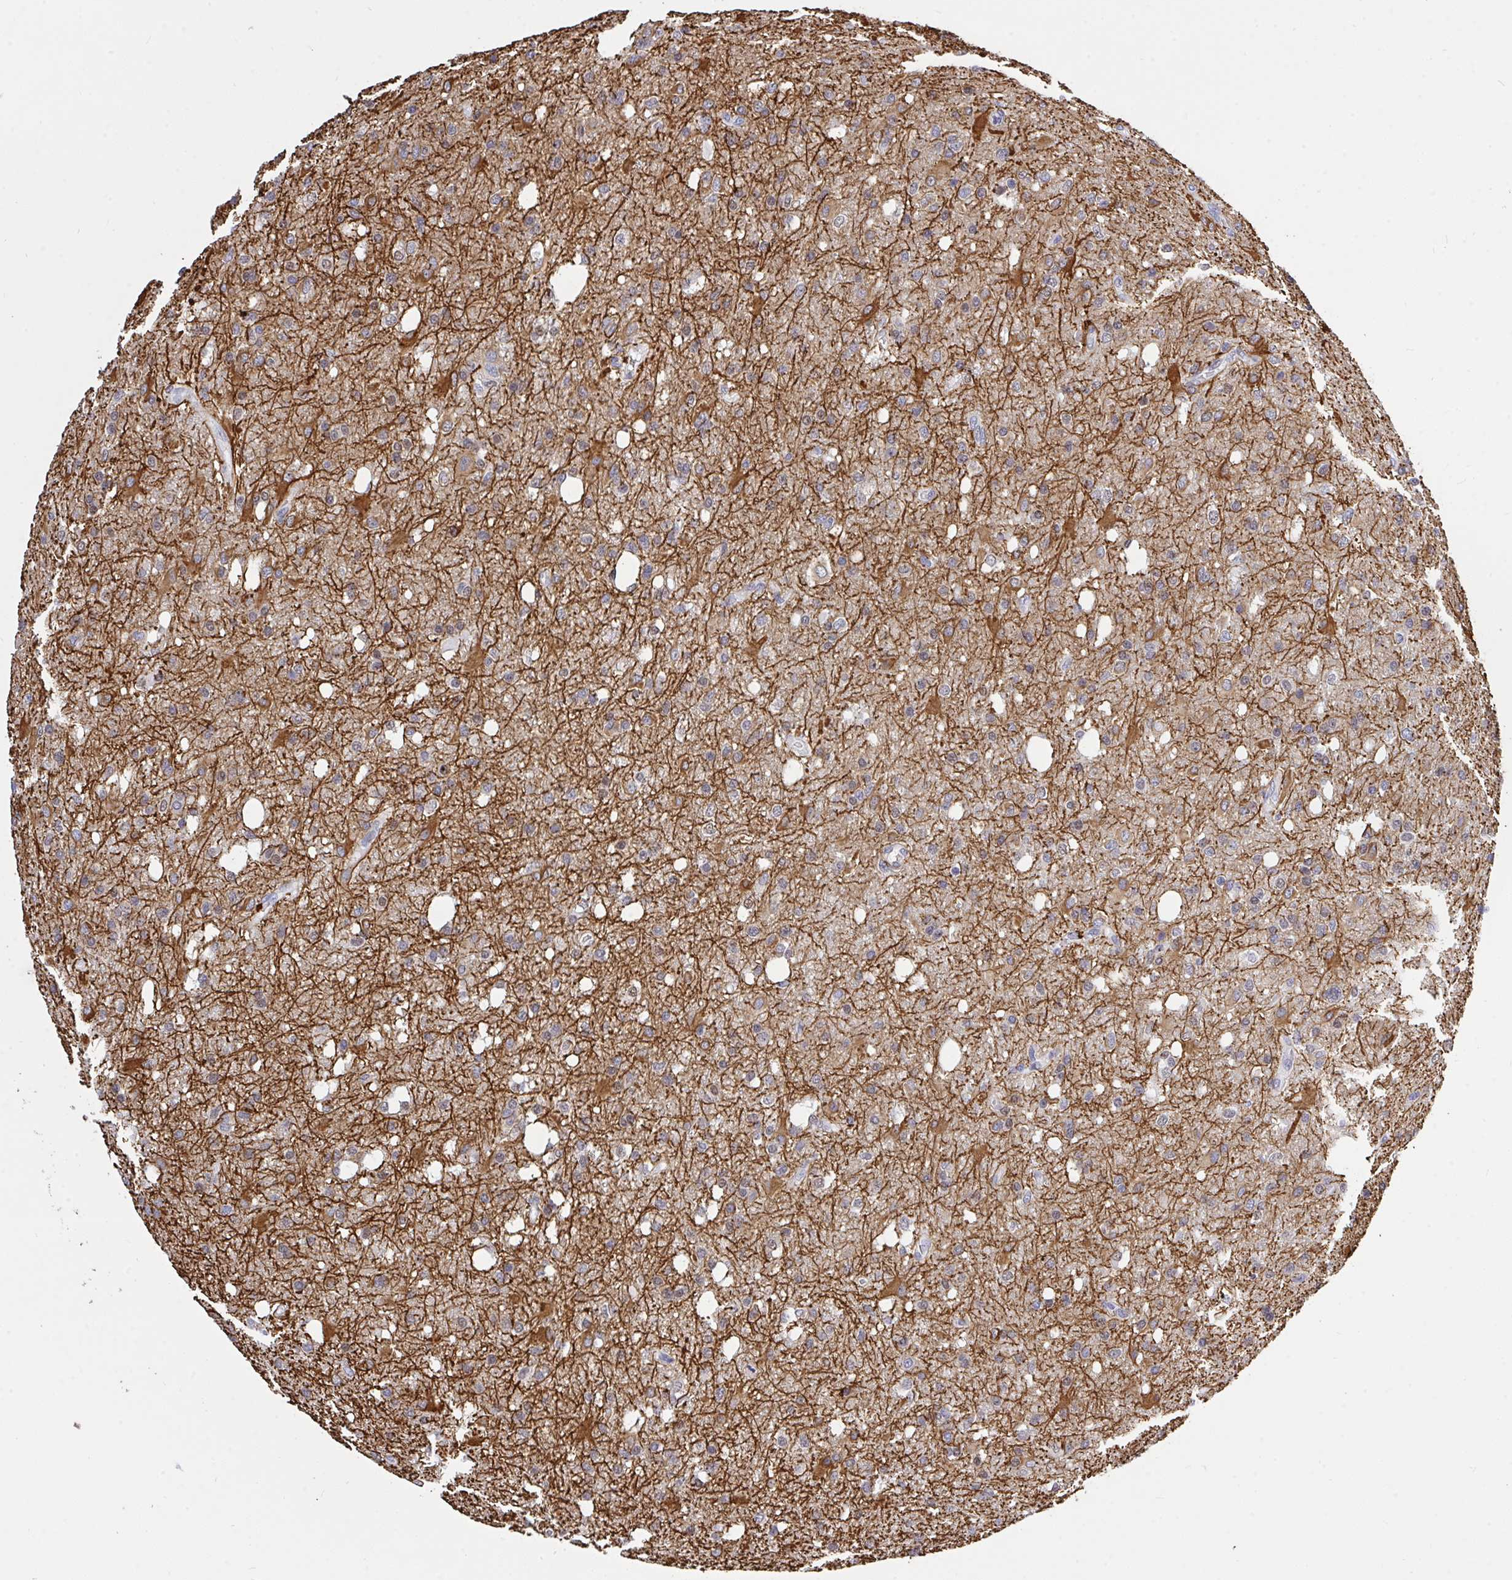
{"staining": {"intensity": "moderate", "quantity": "<25%", "location": "cytoplasmic/membranous"}, "tissue": "glioma", "cell_type": "Tumor cells", "image_type": "cancer", "snomed": [{"axis": "morphology", "description": "Glioma, malignant, Low grade"}, {"axis": "topography", "description": "Brain"}], "caption": "Tumor cells show low levels of moderate cytoplasmic/membranous positivity in about <25% of cells in human malignant glioma (low-grade).", "gene": "THOP1", "patient": {"sex": "female", "age": 58}}